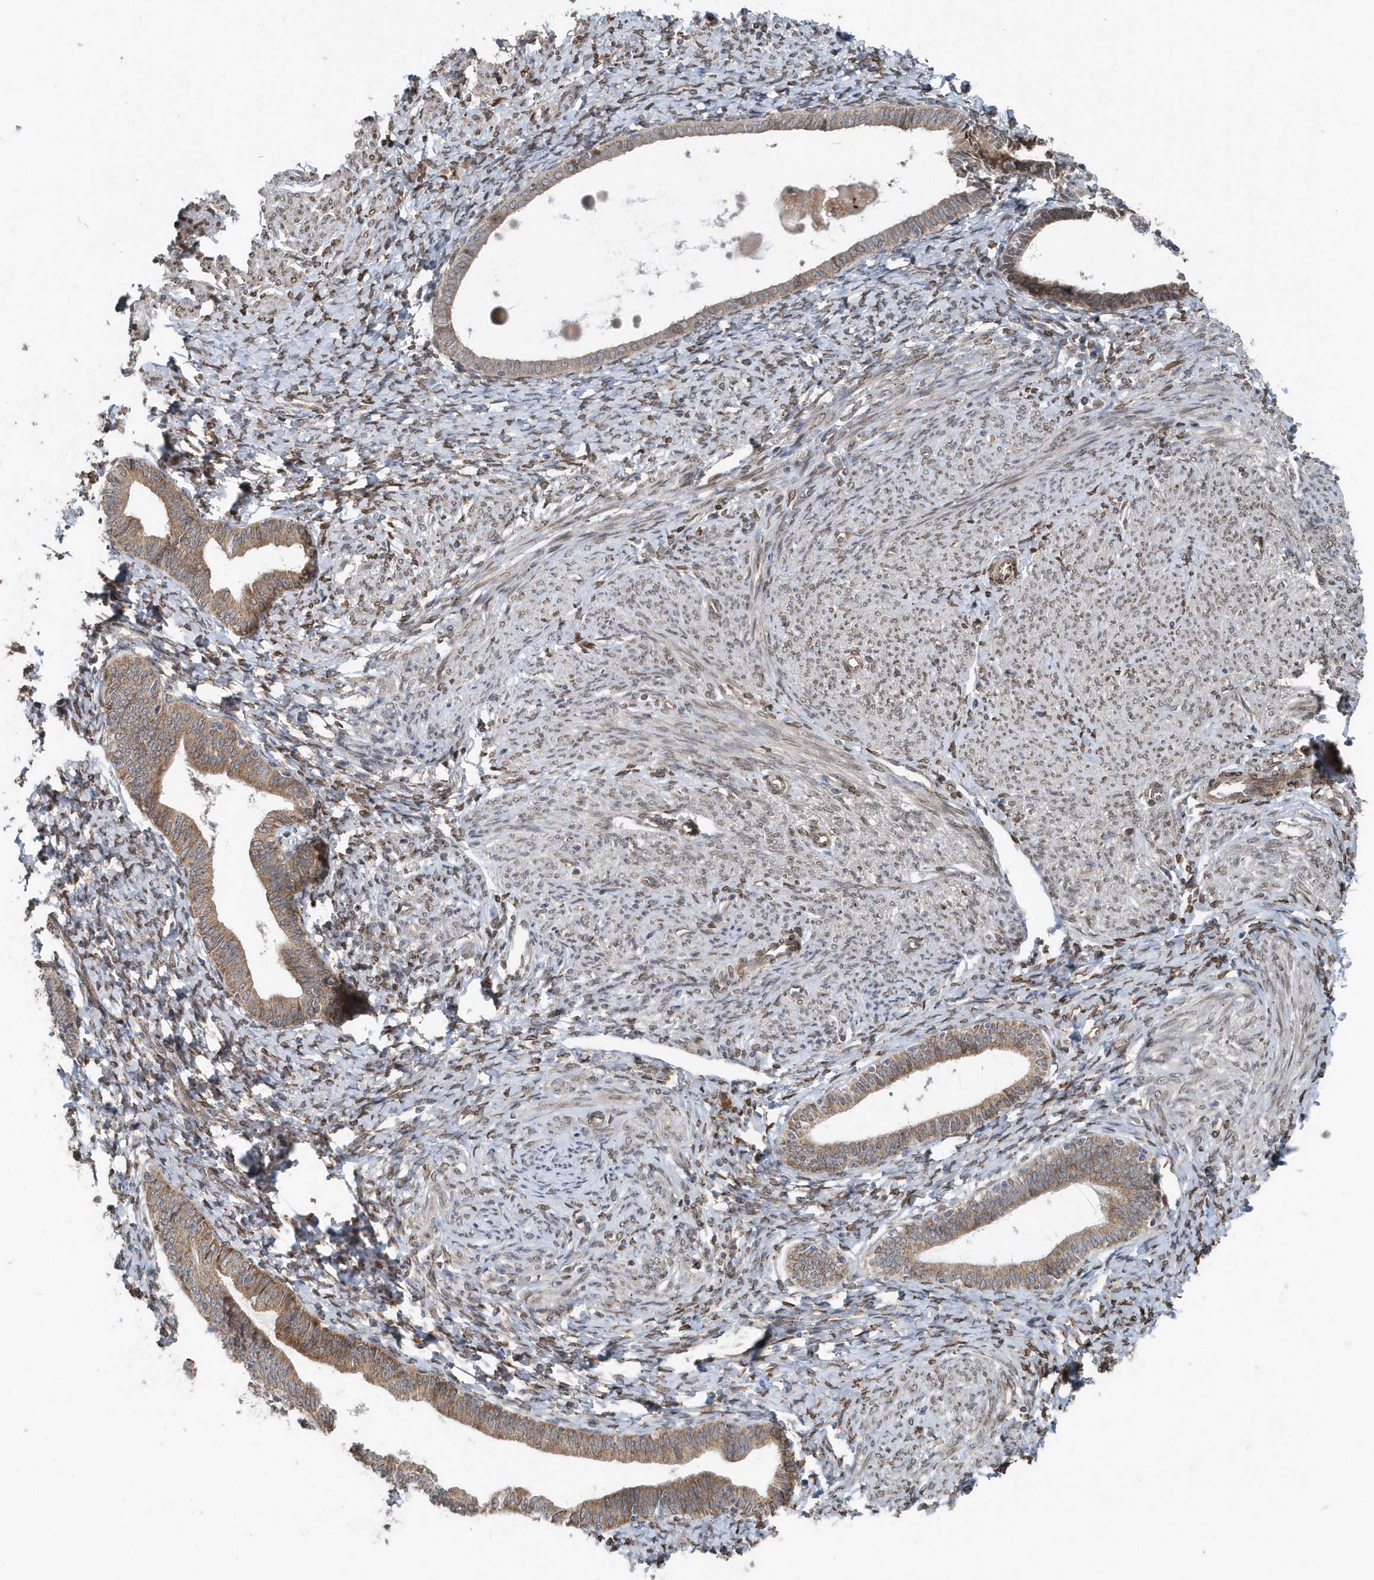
{"staining": {"intensity": "moderate", "quantity": ">75%", "location": "cytoplasmic/membranous"}, "tissue": "endometrium", "cell_type": "Cells in endometrial stroma", "image_type": "normal", "snomed": [{"axis": "morphology", "description": "Normal tissue, NOS"}, {"axis": "topography", "description": "Endometrium"}], "caption": "Endometrium stained for a protein (brown) exhibits moderate cytoplasmic/membranous positive positivity in approximately >75% of cells in endometrial stroma.", "gene": "MCC", "patient": {"sex": "female", "age": 72}}